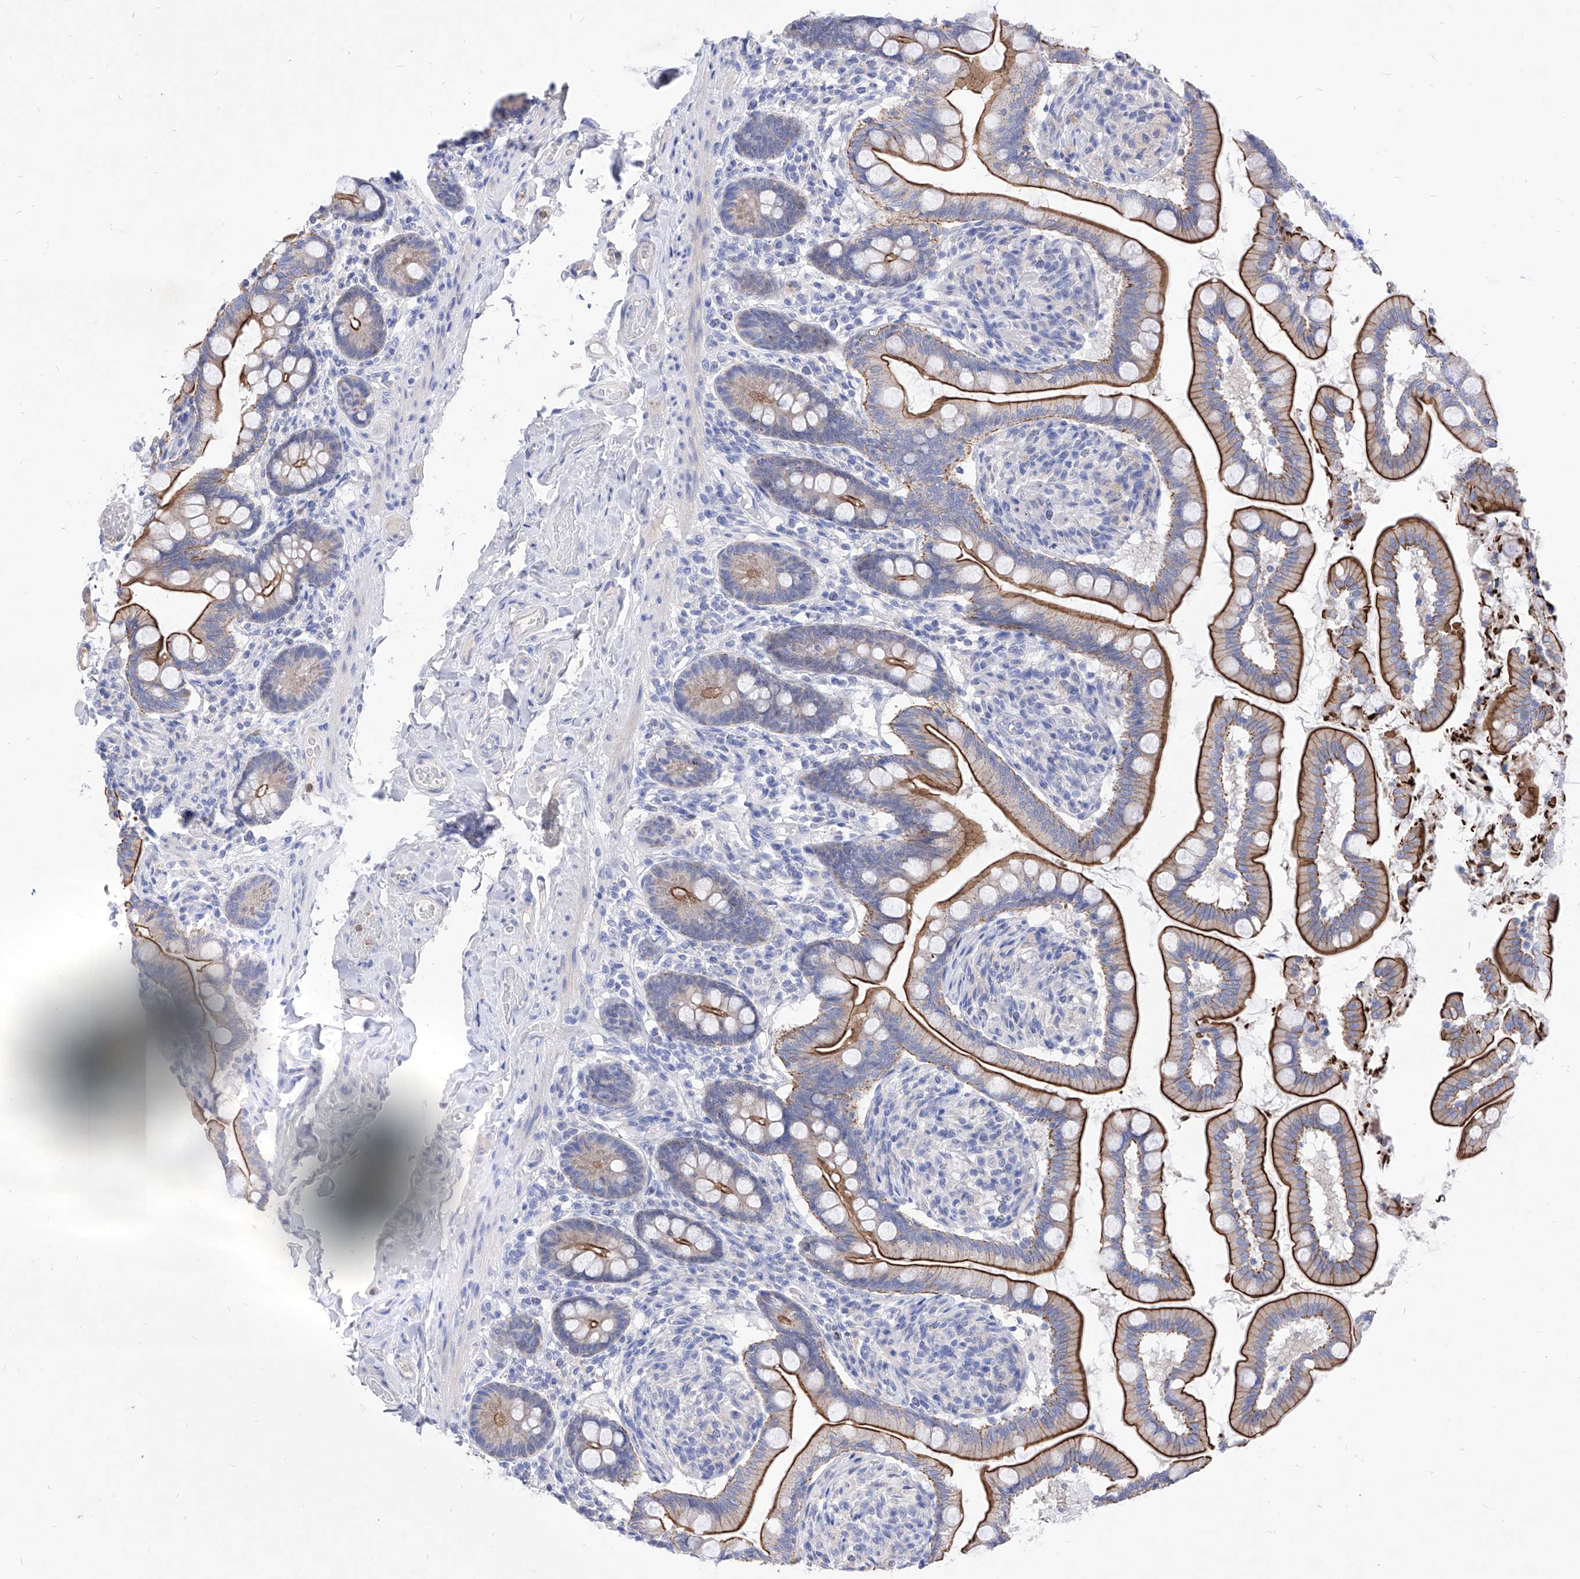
{"staining": {"intensity": "strong", "quantity": "25%-75%", "location": "cytoplasmic/membranous"}, "tissue": "small intestine", "cell_type": "Glandular cells", "image_type": "normal", "snomed": [{"axis": "morphology", "description": "Normal tissue, NOS"}, {"axis": "topography", "description": "Small intestine"}], "caption": "Immunohistochemical staining of benign human small intestine reveals high levels of strong cytoplasmic/membranous positivity in approximately 25%-75% of glandular cells. (DAB (3,3'-diaminobenzidine) IHC, brown staining for protein, blue staining for nuclei).", "gene": "VAX1", "patient": {"sex": "female", "age": 64}}